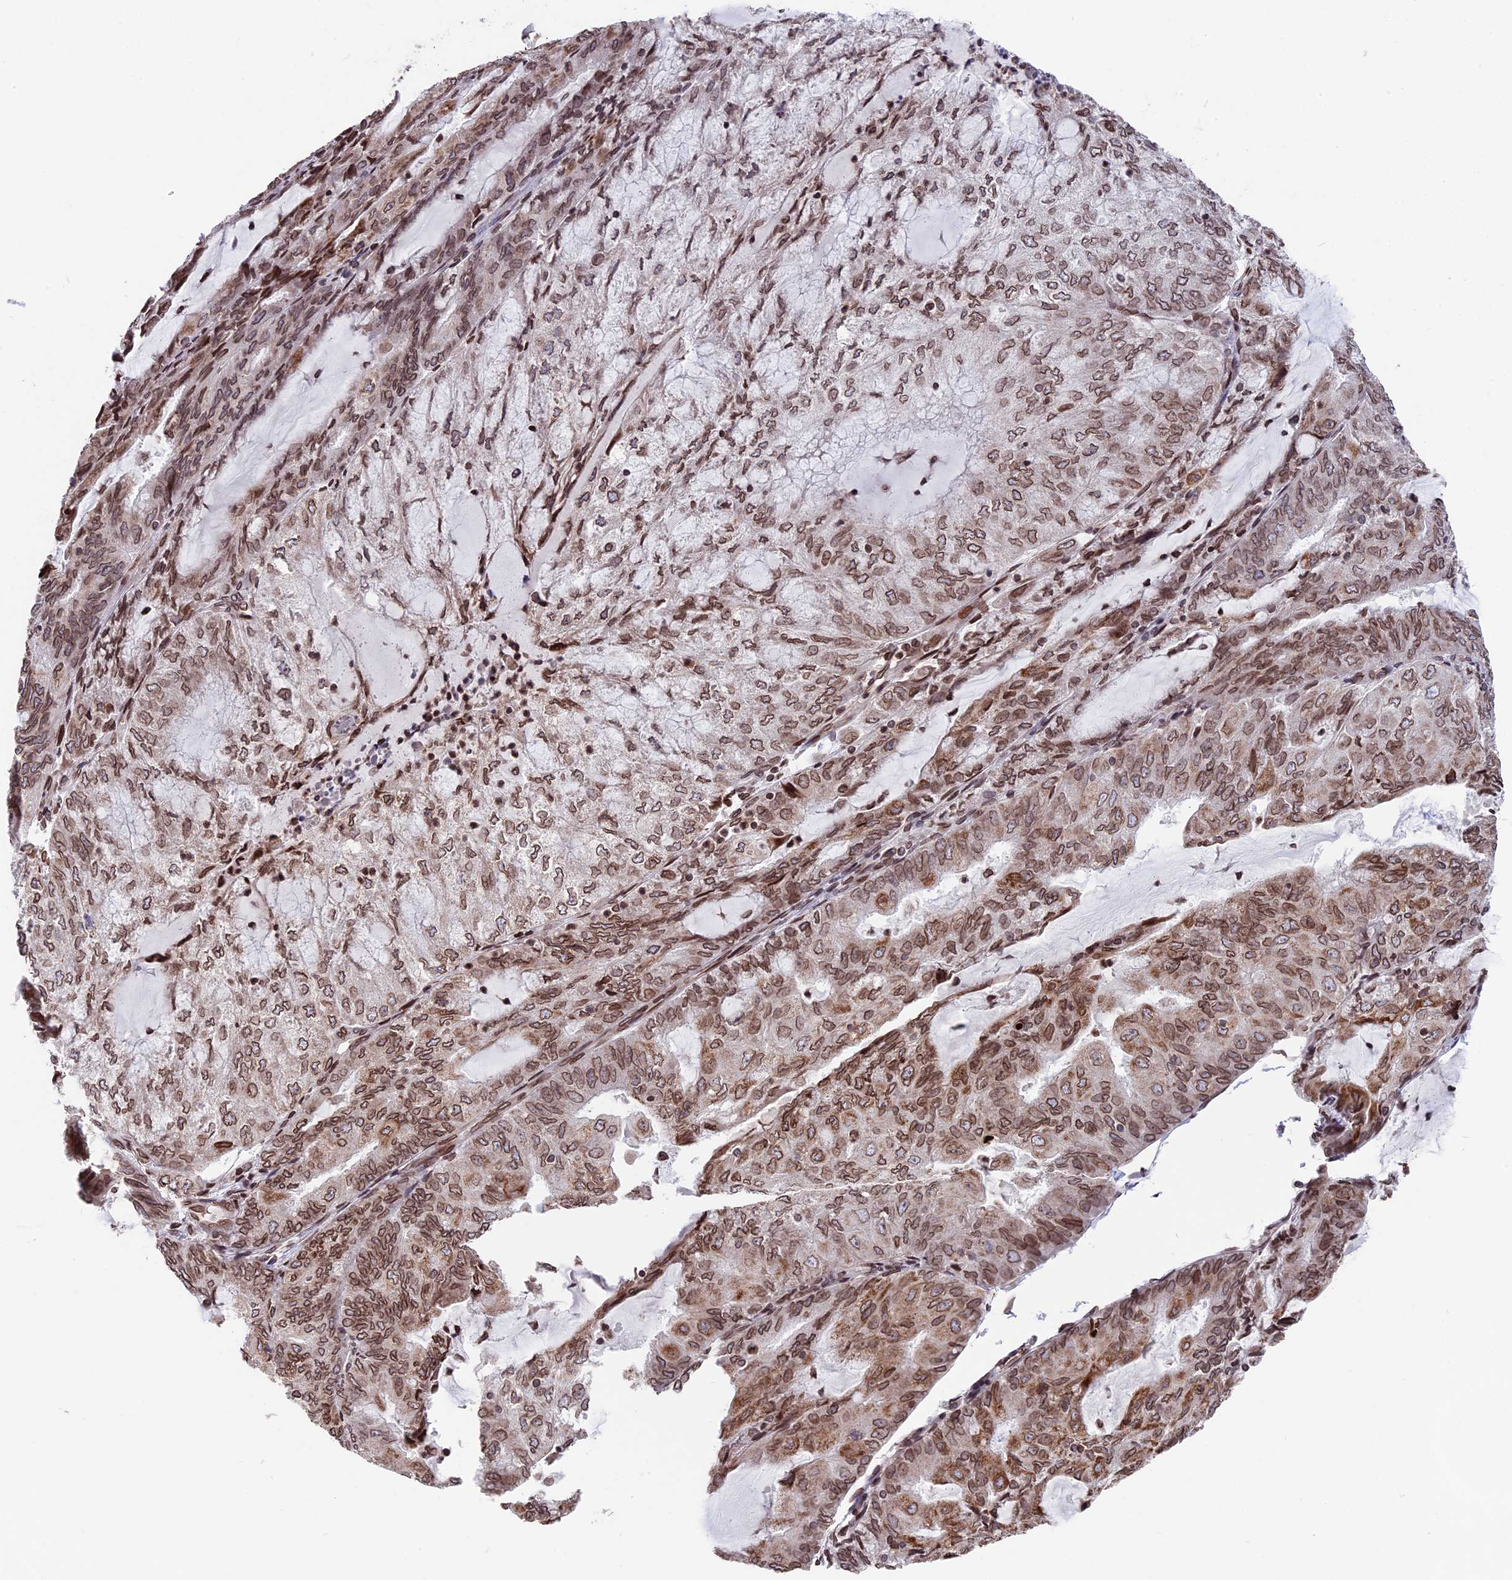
{"staining": {"intensity": "moderate", "quantity": ">75%", "location": "cytoplasmic/membranous,nuclear"}, "tissue": "endometrial cancer", "cell_type": "Tumor cells", "image_type": "cancer", "snomed": [{"axis": "morphology", "description": "Adenocarcinoma, NOS"}, {"axis": "topography", "description": "Endometrium"}], "caption": "High-magnification brightfield microscopy of adenocarcinoma (endometrial) stained with DAB (brown) and counterstained with hematoxylin (blue). tumor cells exhibit moderate cytoplasmic/membranous and nuclear positivity is identified in about>75% of cells. The staining was performed using DAB (3,3'-diaminobenzidine) to visualize the protein expression in brown, while the nuclei were stained in blue with hematoxylin (Magnification: 20x).", "gene": "PTCHD4", "patient": {"sex": "female", "age": 81}}